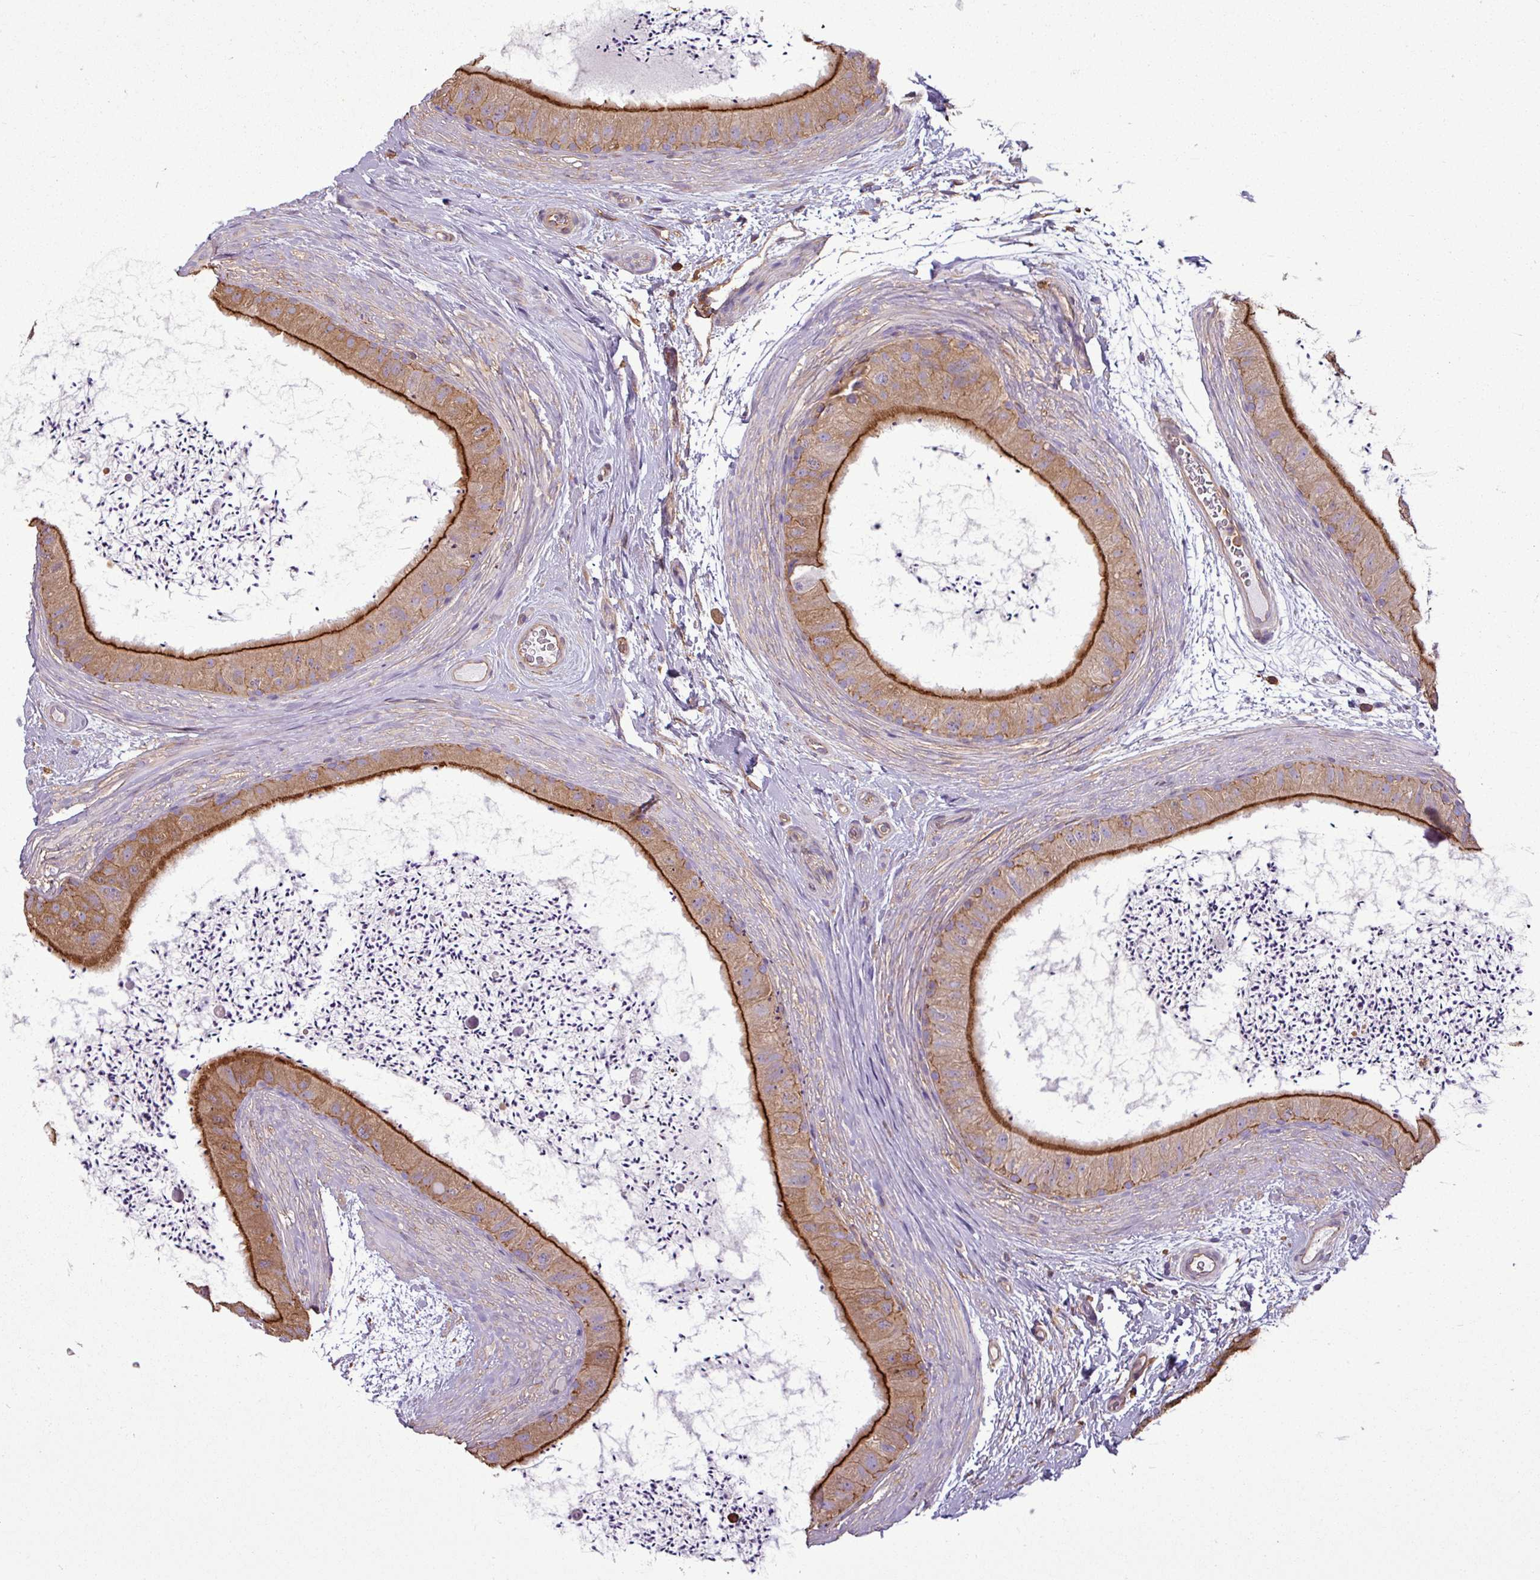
{"staining": {"intensity": "strong", "quantity": "25%-75%", "location": "cytoplasmic/membranous"}, "tissue": "epididymis", "cell_type": "Glandular cells", "image_type": "normal", "snomed": [{"axis": "morphology", "description": "Normal tissue, NOS"}, {"axis": "topography", "description": "Epididymis"}], "caption": "A histopathology image of human epididymis stained for a protein reveals strong cytoplasmic/membranous brown staining in glandular cells.", "gene": "PACSIN2", "patient": {"sex": "male", "age": 50}}